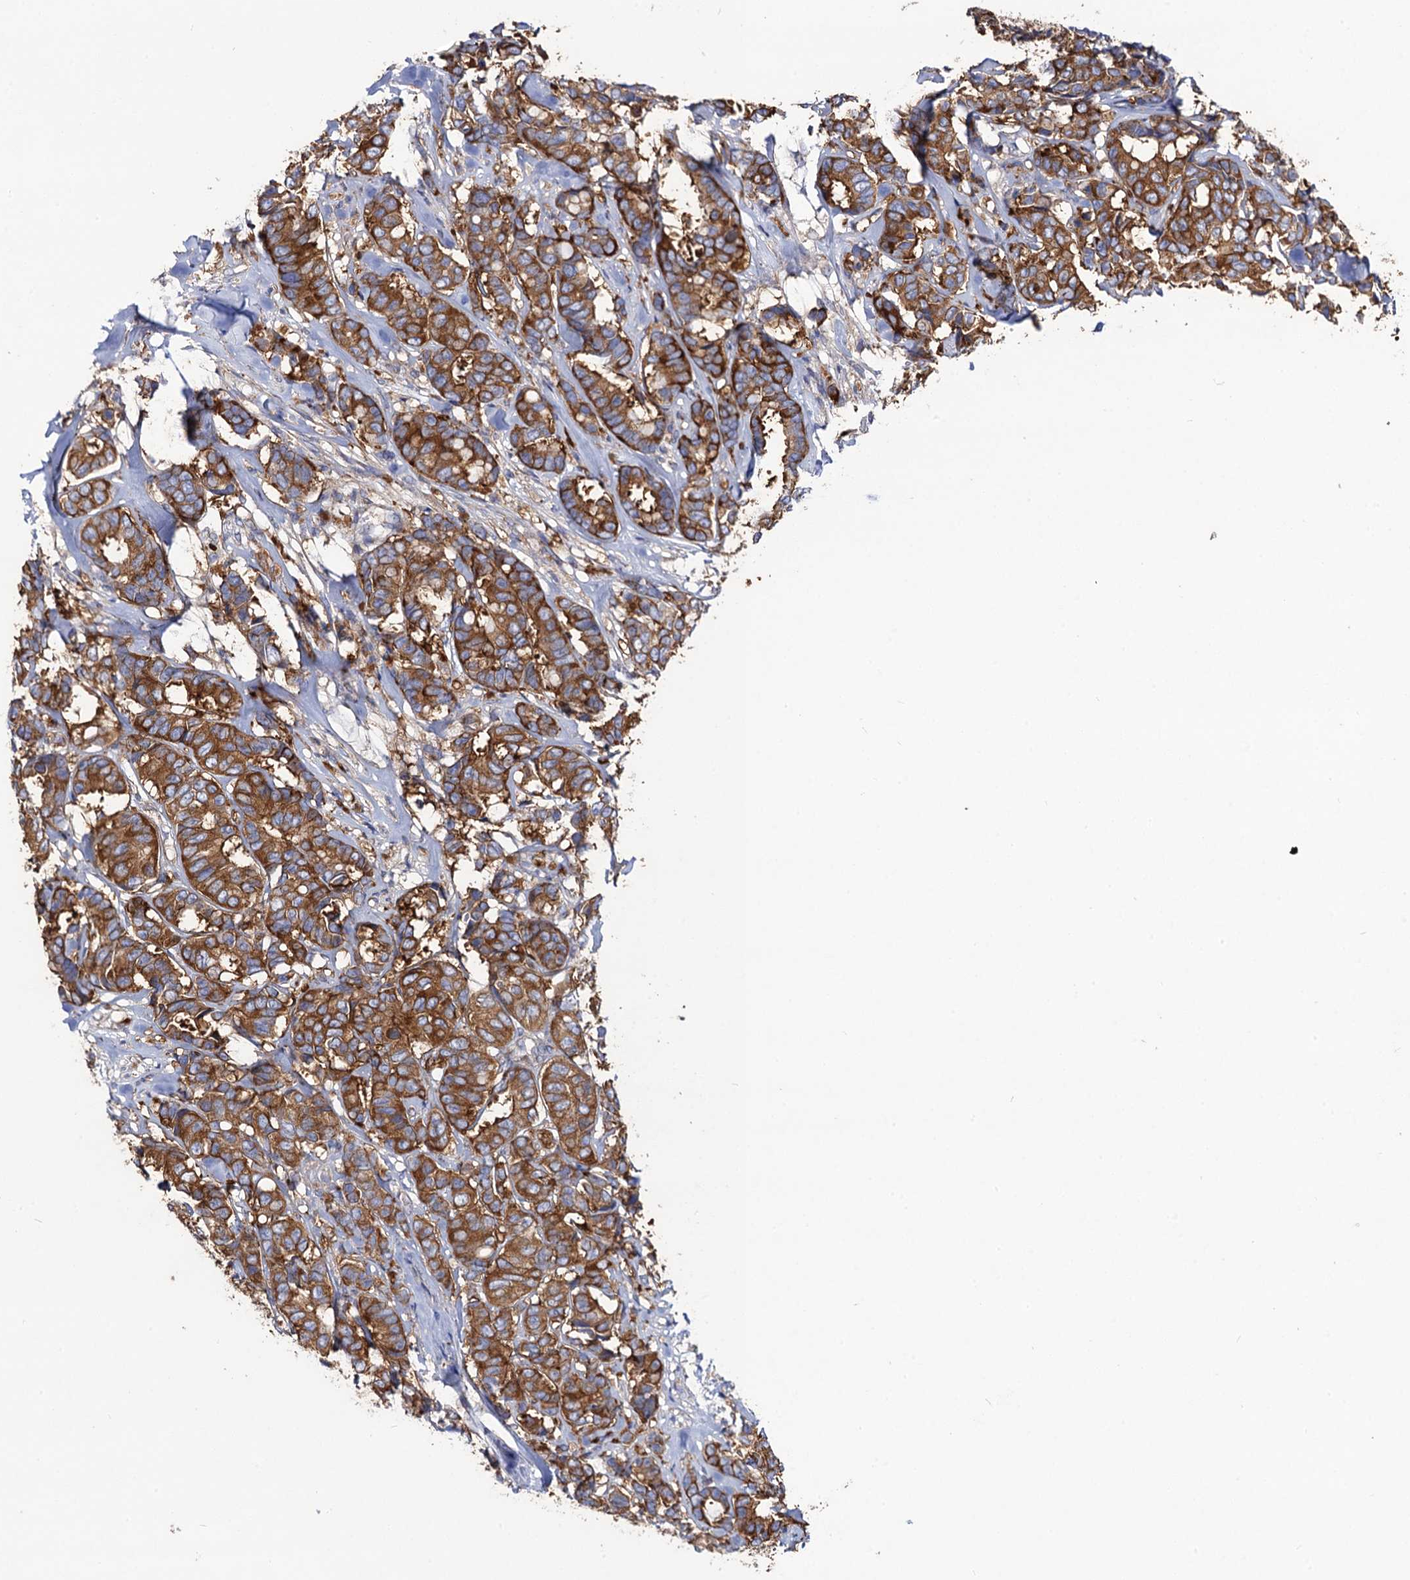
{"staining": {"intensity": "moderate", "quantity": ">75%", "location": "cytoplasmic/membranous"}, "tissue": "breast cancer", "cell_type": "Tumor cells", "image_type": "cancer", "snomed": [{"axis": "morphology", "description": "Duct carcinoma"}, {"axis": "topography", "description": "Breast"}], "caption": "Infiltrating ductal carcinoma (breast) stained with DAB (3,3'-diaminobenzidine) immunohistochemistry demonstrates medium levels of moderate cytoplasmic/membranous expression in about >75% of tumor cells.", "gene": "DYDC1", "patient": {"sex": "female", "age": 87}}